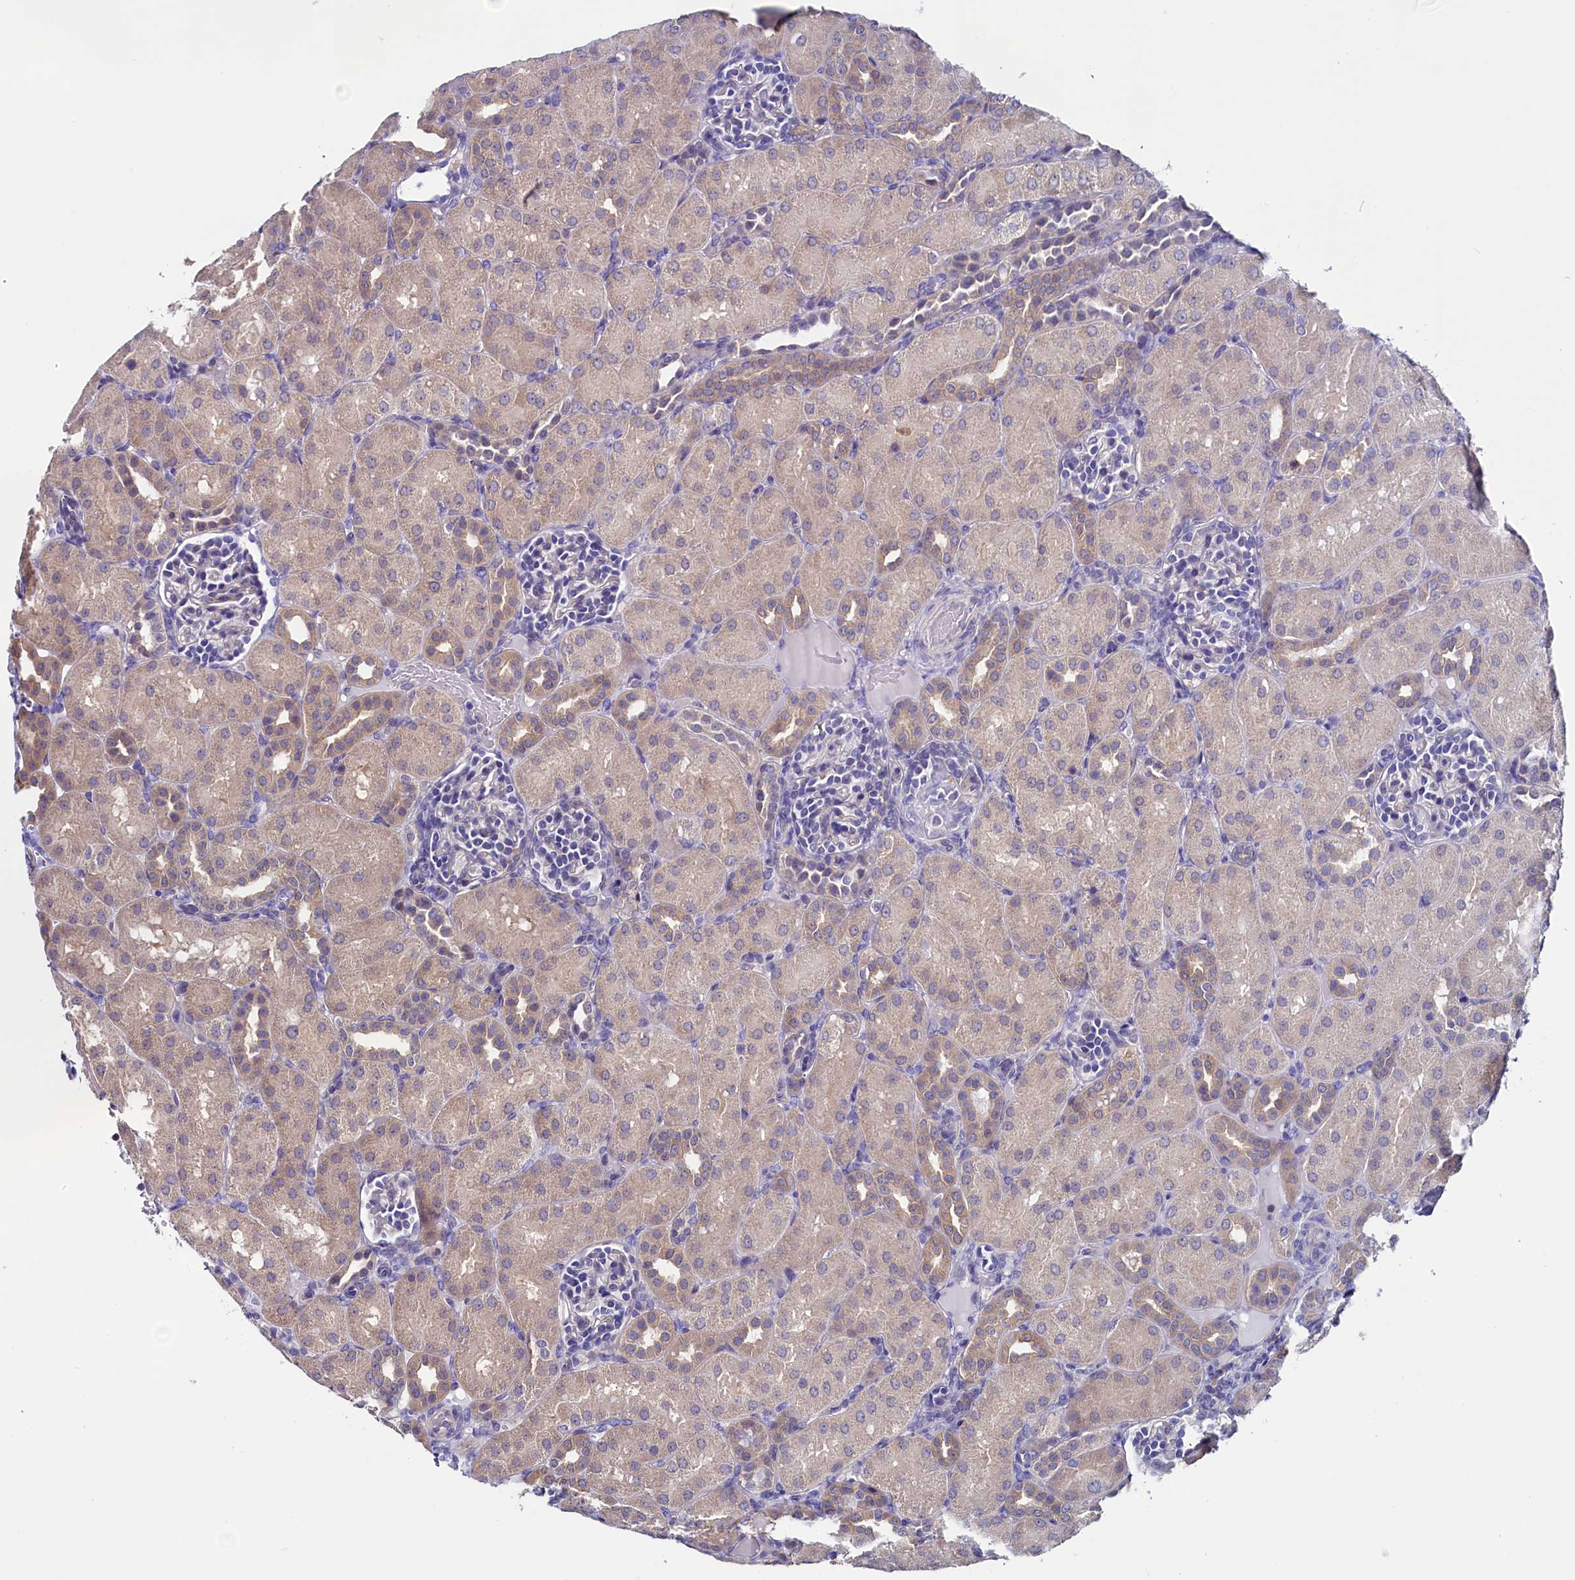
{"staining": {"intensity": "negative", "quantity": "none", "location": "none"}, "tissue": "kidney", "cell_type": "Cells in glomeruli", "image_type": "normal", "snomed": [{"axis": "morphology", "description": "Normal tissue, NOS"}, {"axis": "topography", "description": "Kidney"}], "caption": "A histopathology image of kidney stained for a protein shows no brown staining in cells in glomeruli.", "gene": "CIAPIN1", "patient": {"sex": "male", "age": 1}}